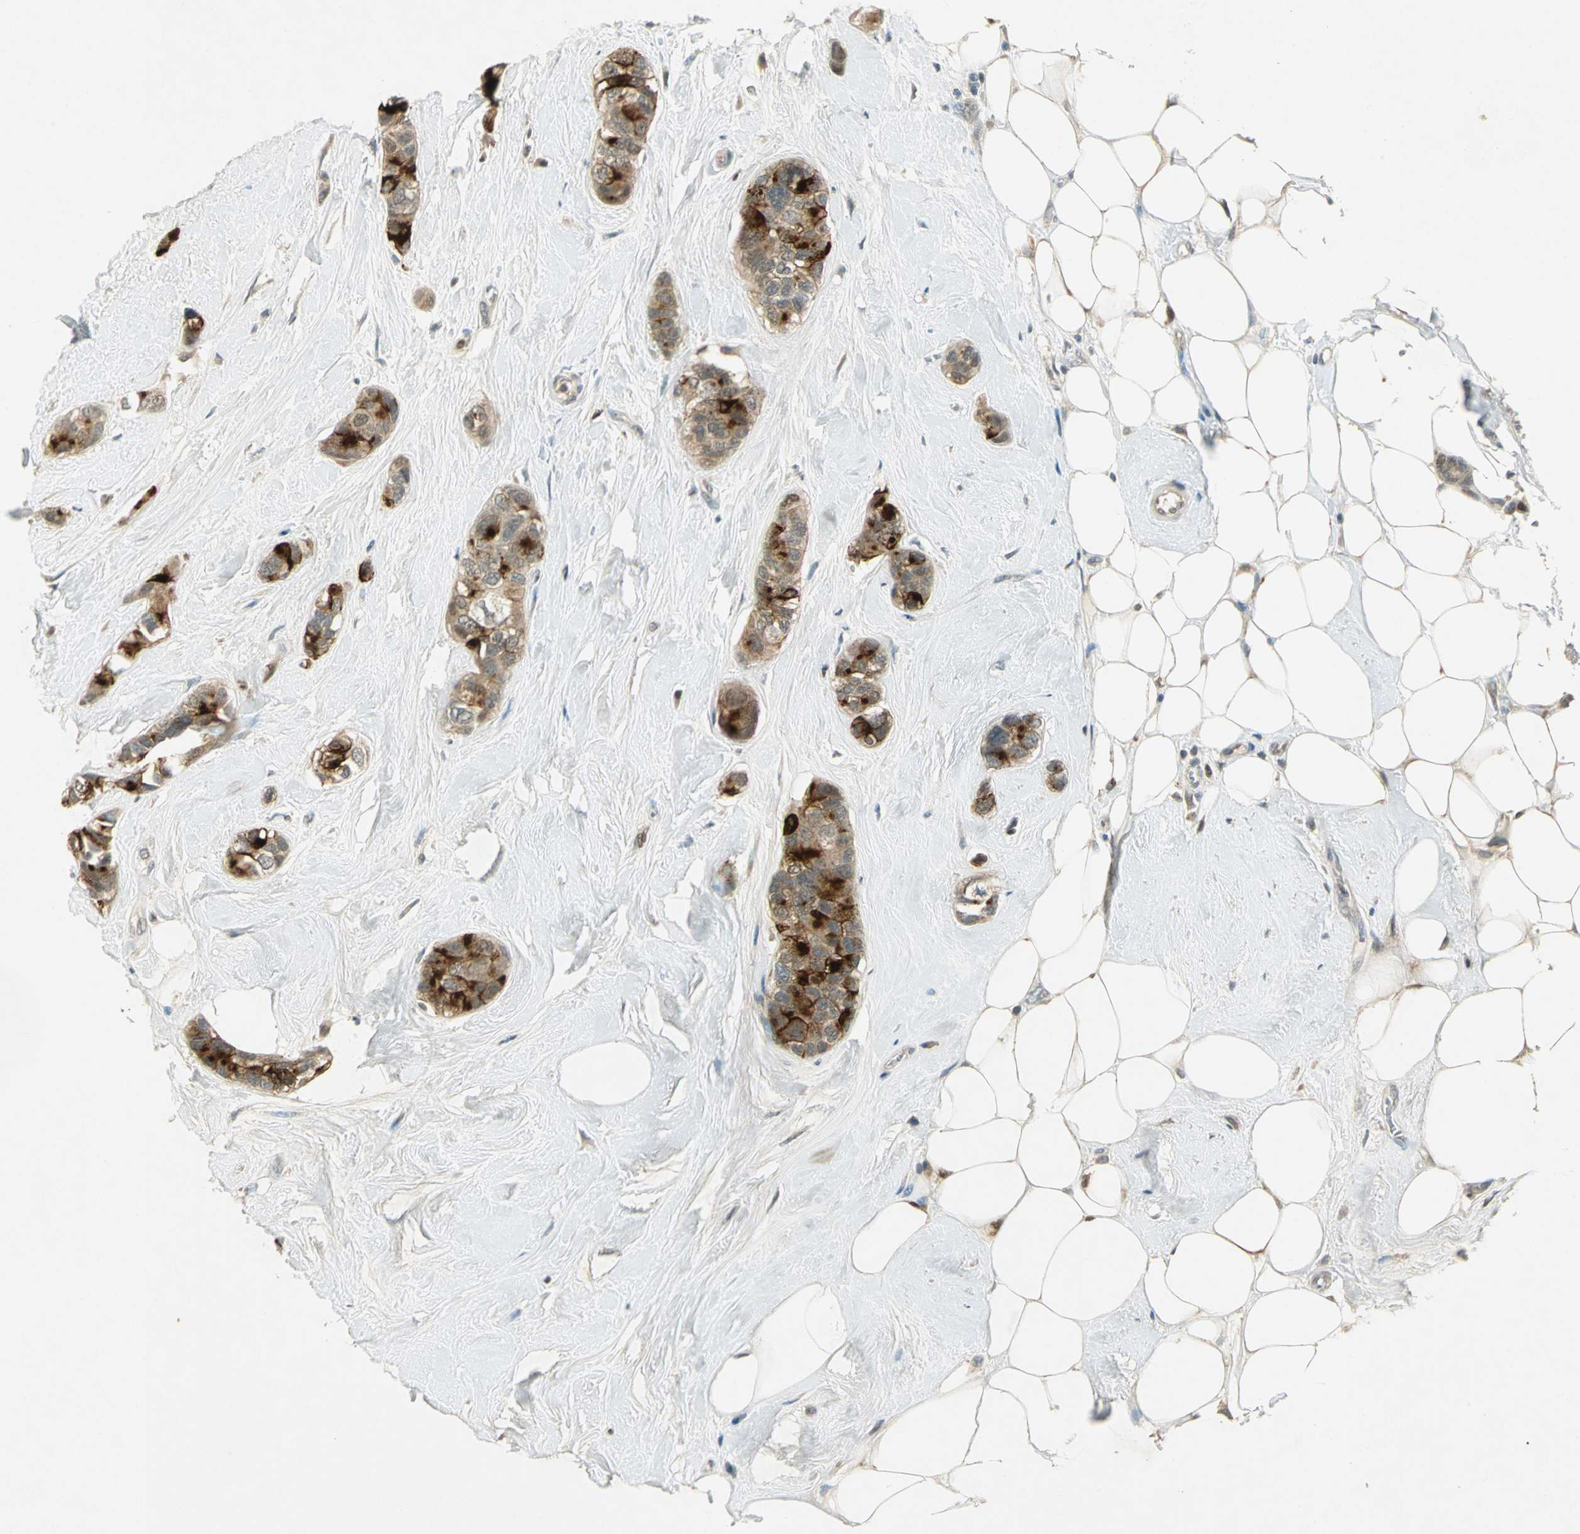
{"staining": {"intensity": "strong", "quantity": "25%-75%", "location": "cytoplasmic/membranous,nuclear"}, "tissue": "breast cancer", "cell_type": "Tumor cells", "image_type": "cancer", "snomed": [{"axis": "morphology", "description": "Duct carcinoma"}, {"axis": "topography", "description": "Breast"}], "caption": "An IHC photomicrograph of tumor tissue is shown. Protein staining in brown highlights strong cytoplasmic/membranous and nuclear positivity in breast cancer (invasive ductal carcinoma) within tumor cells. The protein is stained brown, and the nuclei are stained in blue (DAB IHC with brightfield microscopy, high magnification).", "gene": "BIRC2", "patient": {"sex": "female", "age": 51}}